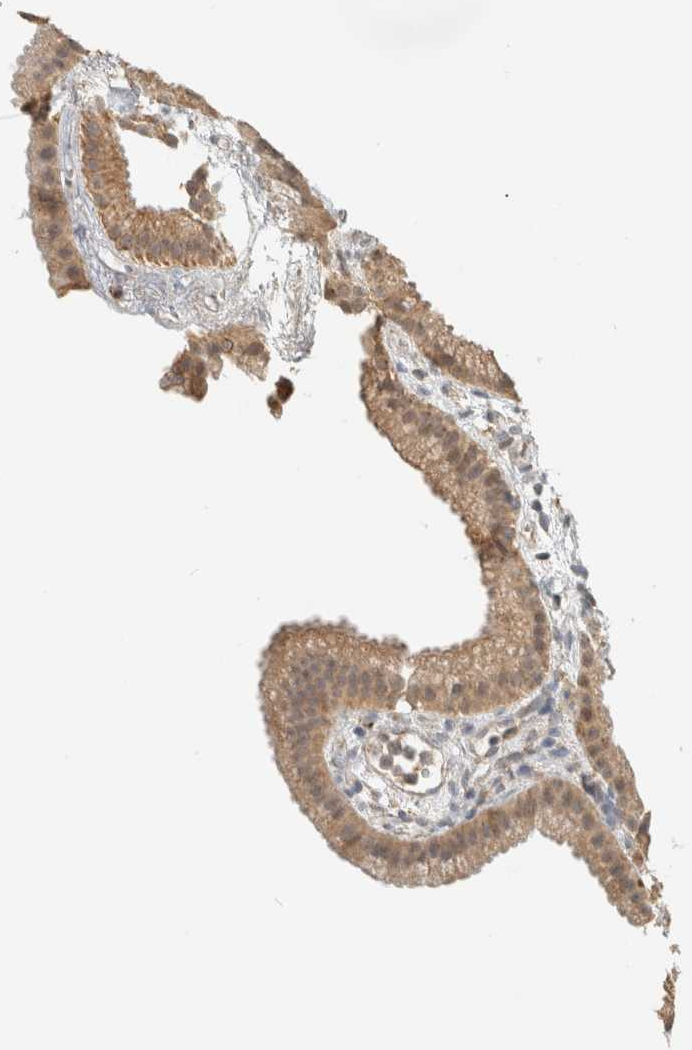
{"staining": {"intensity": "weak", "quantity": ">75%", "location": "cytoplasmic/membranous"}, "tissue": "gallbladder", "cell_type": "Glandular cells", "image_type": "normal", "snomed": [{"axis": "morphology", "description": "Normal tissue, NOS"}, {"axis": "topography", "description": "Gallbladder"}], "caption": "Immunohistochemical staining of benign gallbladder displays low levels of weak cytoplasmic/membranous staining in approximately >75% of glandular cells.", "gene": "CAPG", "patient": {"sex": "female", "age": 64}}